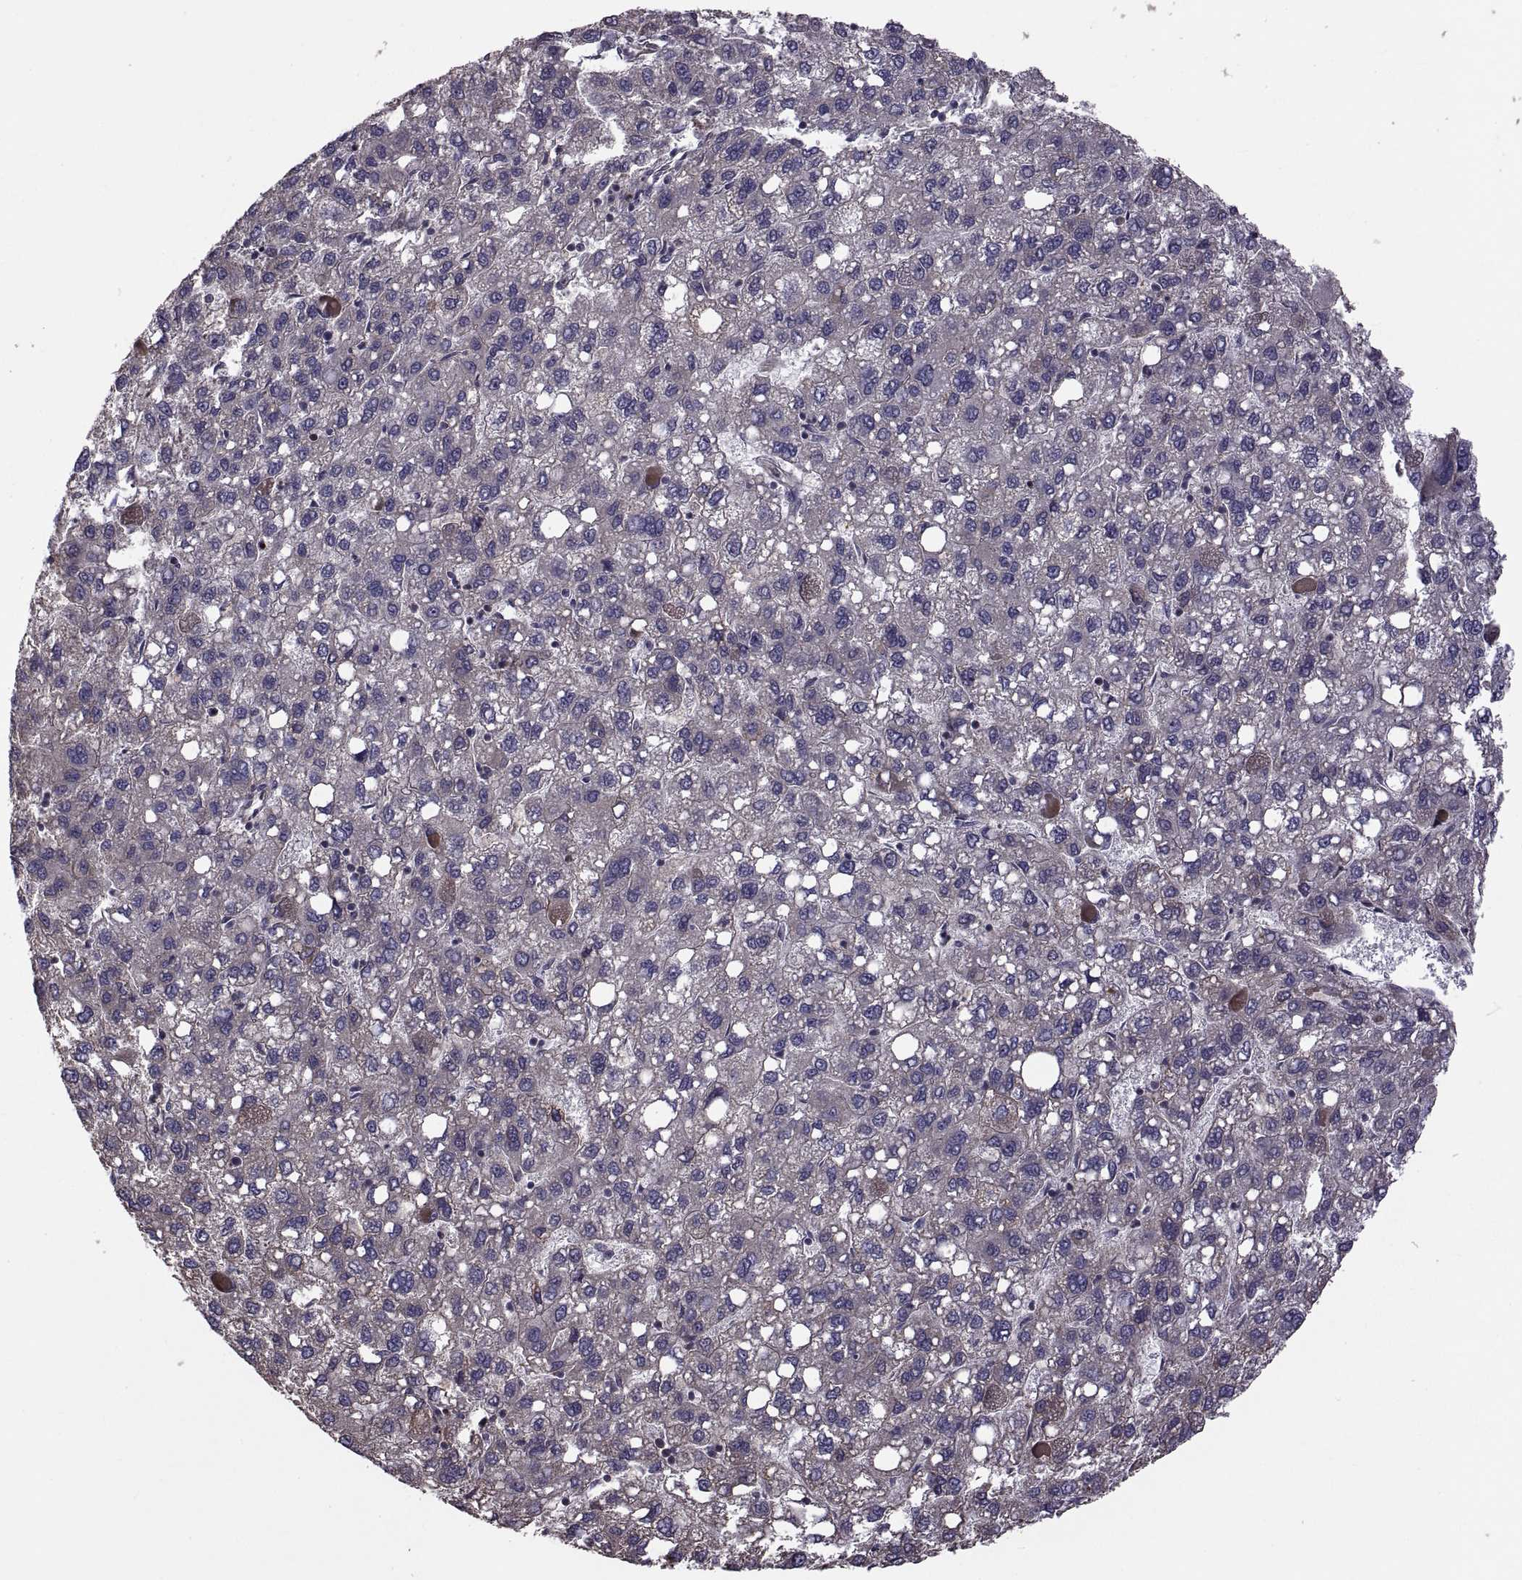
{"staining": {"intensity": "negative", "quantity": "none", "location": "none"}, "tissue": "liver cancer", "cell_type": "Tumor cells", "image_type": "cancer", "snomed": [{"axis": "morphology", "description": "Carcinoma, Hepatocellular, NOS"}, {"axis": "topography", "description": "Liver"}], "caption": "The image displays no significant positivity in tumor cells of hepatocellular carcinoma (liver). (Brightfield microscopy of DAB immunohistochemistry at high magnification).", "gene": "PMM2", "patient": {"sex": "female", "age": 82}}